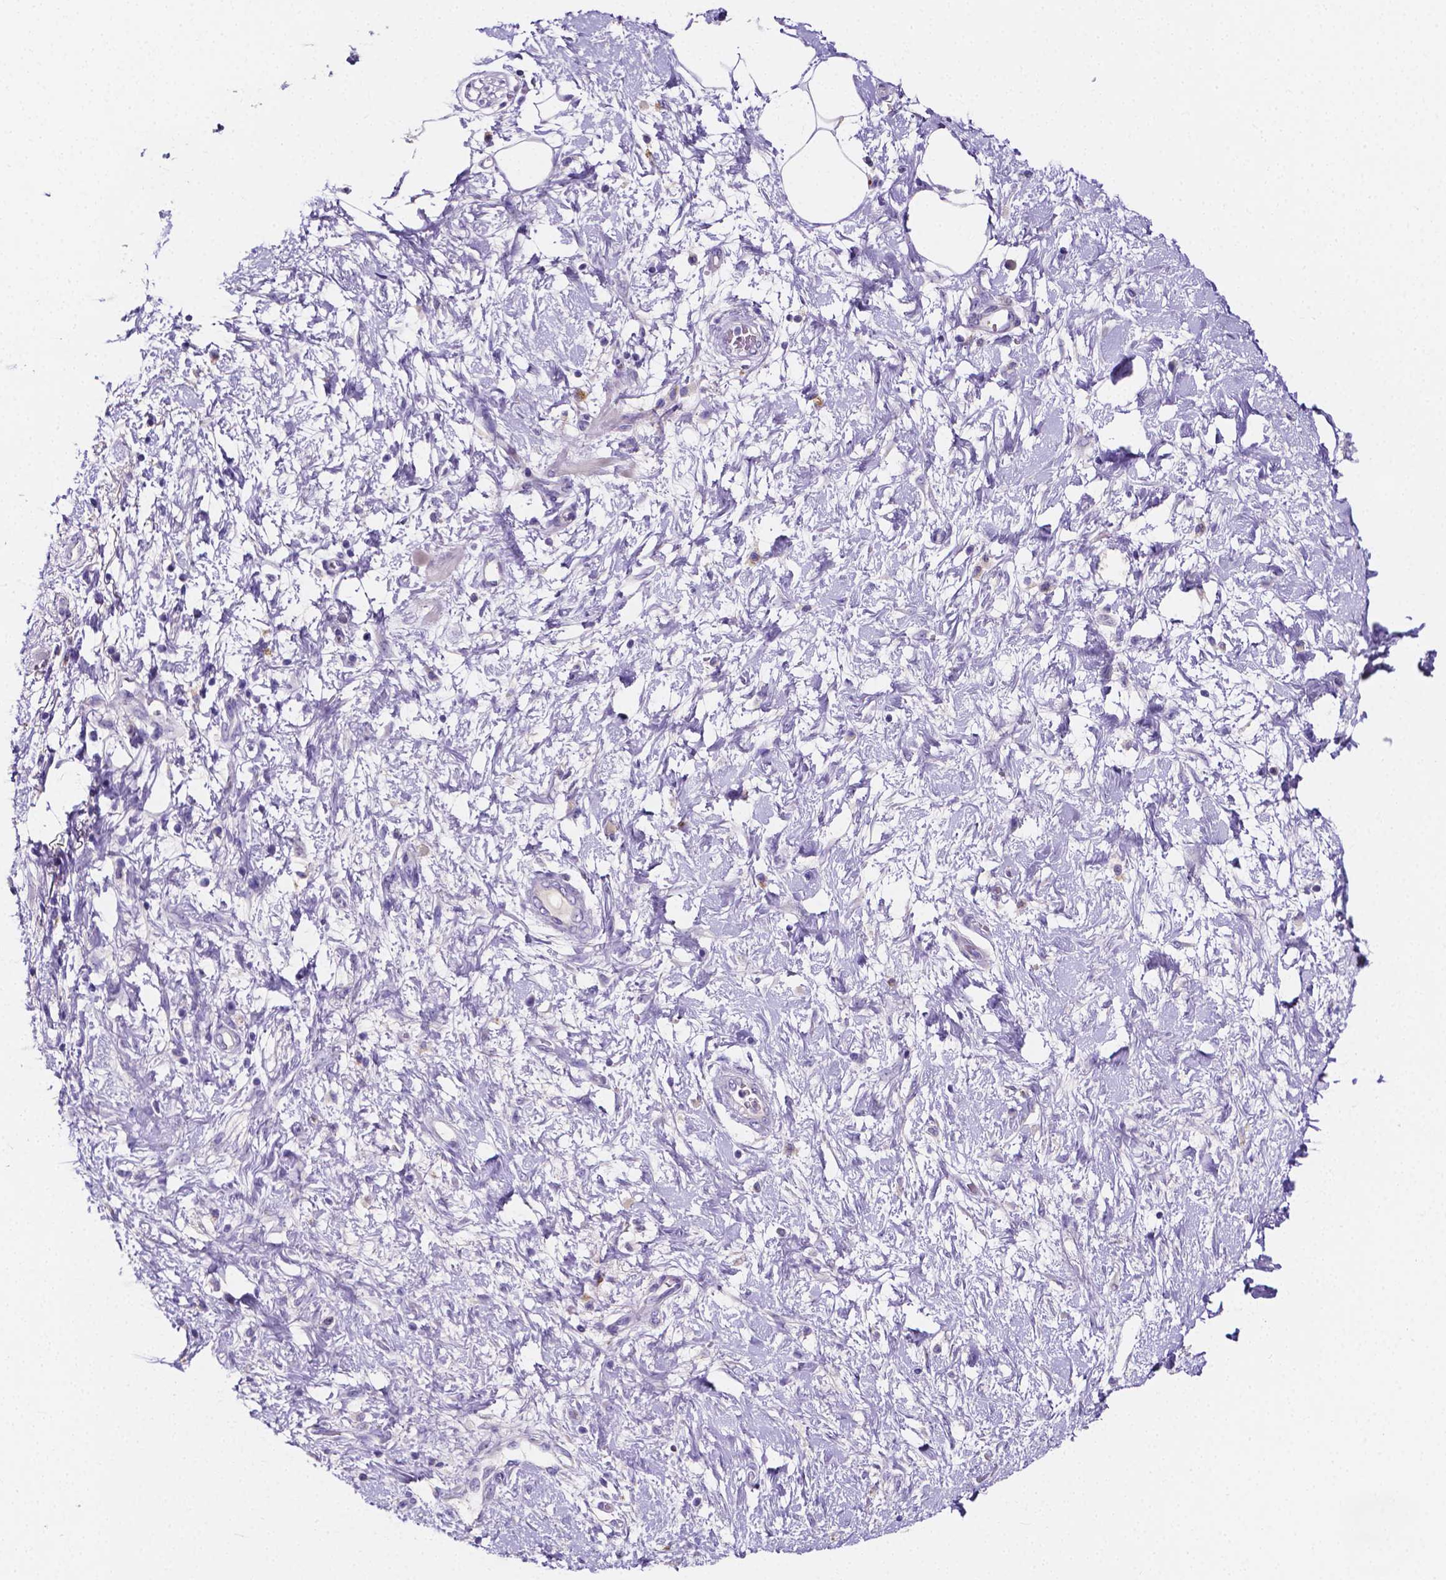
{"staining": {"intensity": "negative", "quantity": "none", "location": "none"}, "tissue": "pancreatic cancer", "cell_type": "Tumor cells", "image_type": "cancer", "snomed": [{"axis": "morphology", "description": "Adenocarcinoma, NOS"}, {"axis": "topography", "description": "Pancreas"}], "caption": "High magnification brightfield microscopy of pancreatic cancer (adenocarcinoma) stained with DAB (3,3'-diaminobenzidine) (brown) and counterstained with hematoxylin (blue): tumor cells show no significant staining. Brightfield microscopy of immunohistochemistry stained with DAB (3,3'-diaminobenzidine) (brown) and hematoxylin (blue), captured at high magnification.", "gene": "NRGN", "patient": {"sex": "female", "age": 72}}